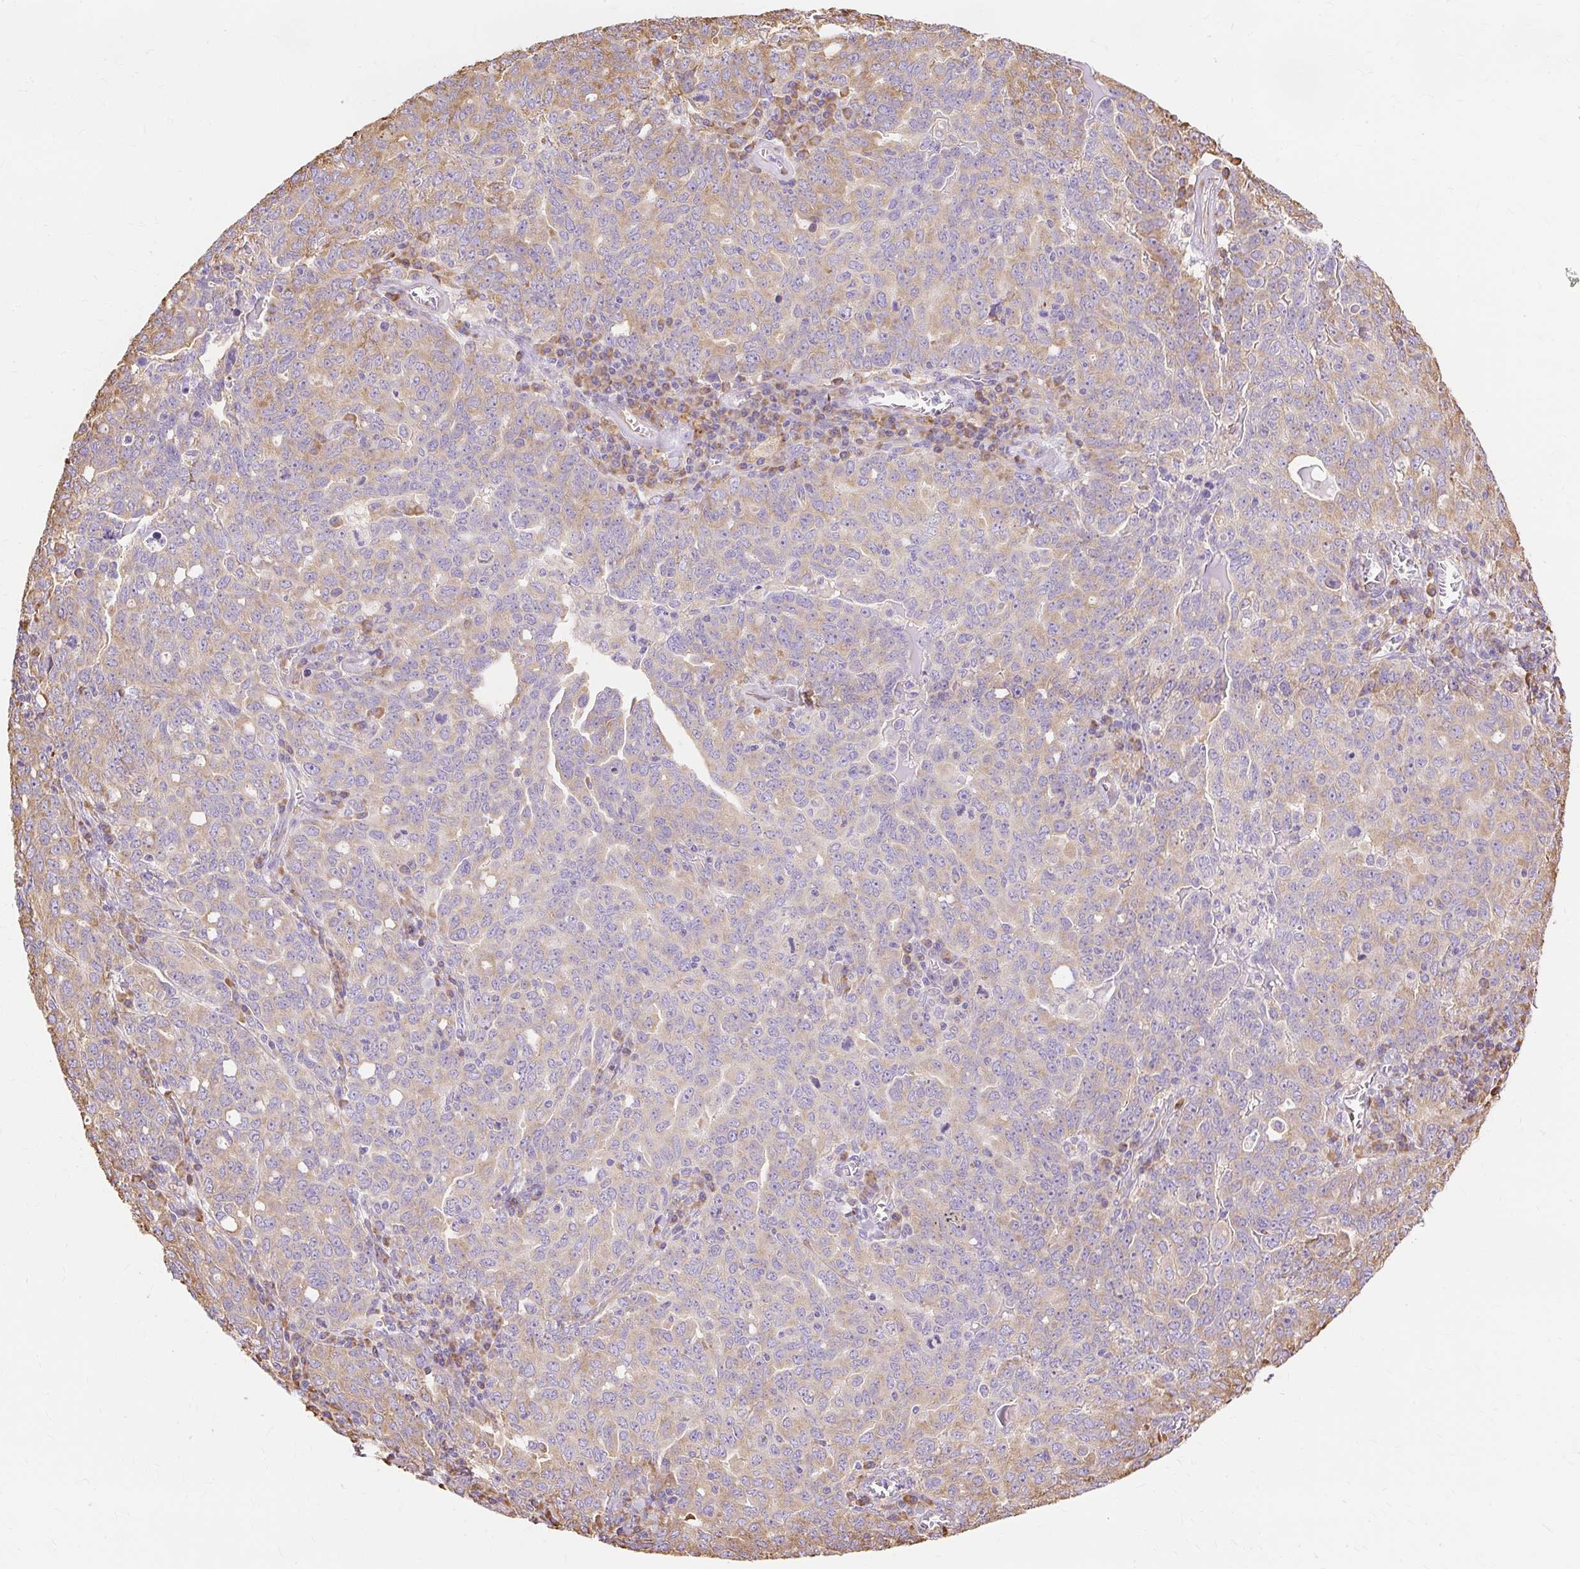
{"staining": {"intensity": "weak", "quantity": "25%-75%", "location": "cytoplasmic/membranous"}, "tissue": "ovarian cancer", "cell_type": "Tumor cells", "image_type": "cancer", "snomed": [{"axis": "morphology", "description": "Carcinoma, endometroid"}, {"axis": "topography", "description": "Ovary"}], "caption": "Protein expression analysis of human ovarian endometroid carcinoma reveals weak cytoplasmic/membranous positivity in approximately 25%-75% of tumor cells. (brown staining indicates protein expression, while blue staining denotes nuclei).", "gene": "RPS17", "patient": {"sex": "female", "age": 62}}